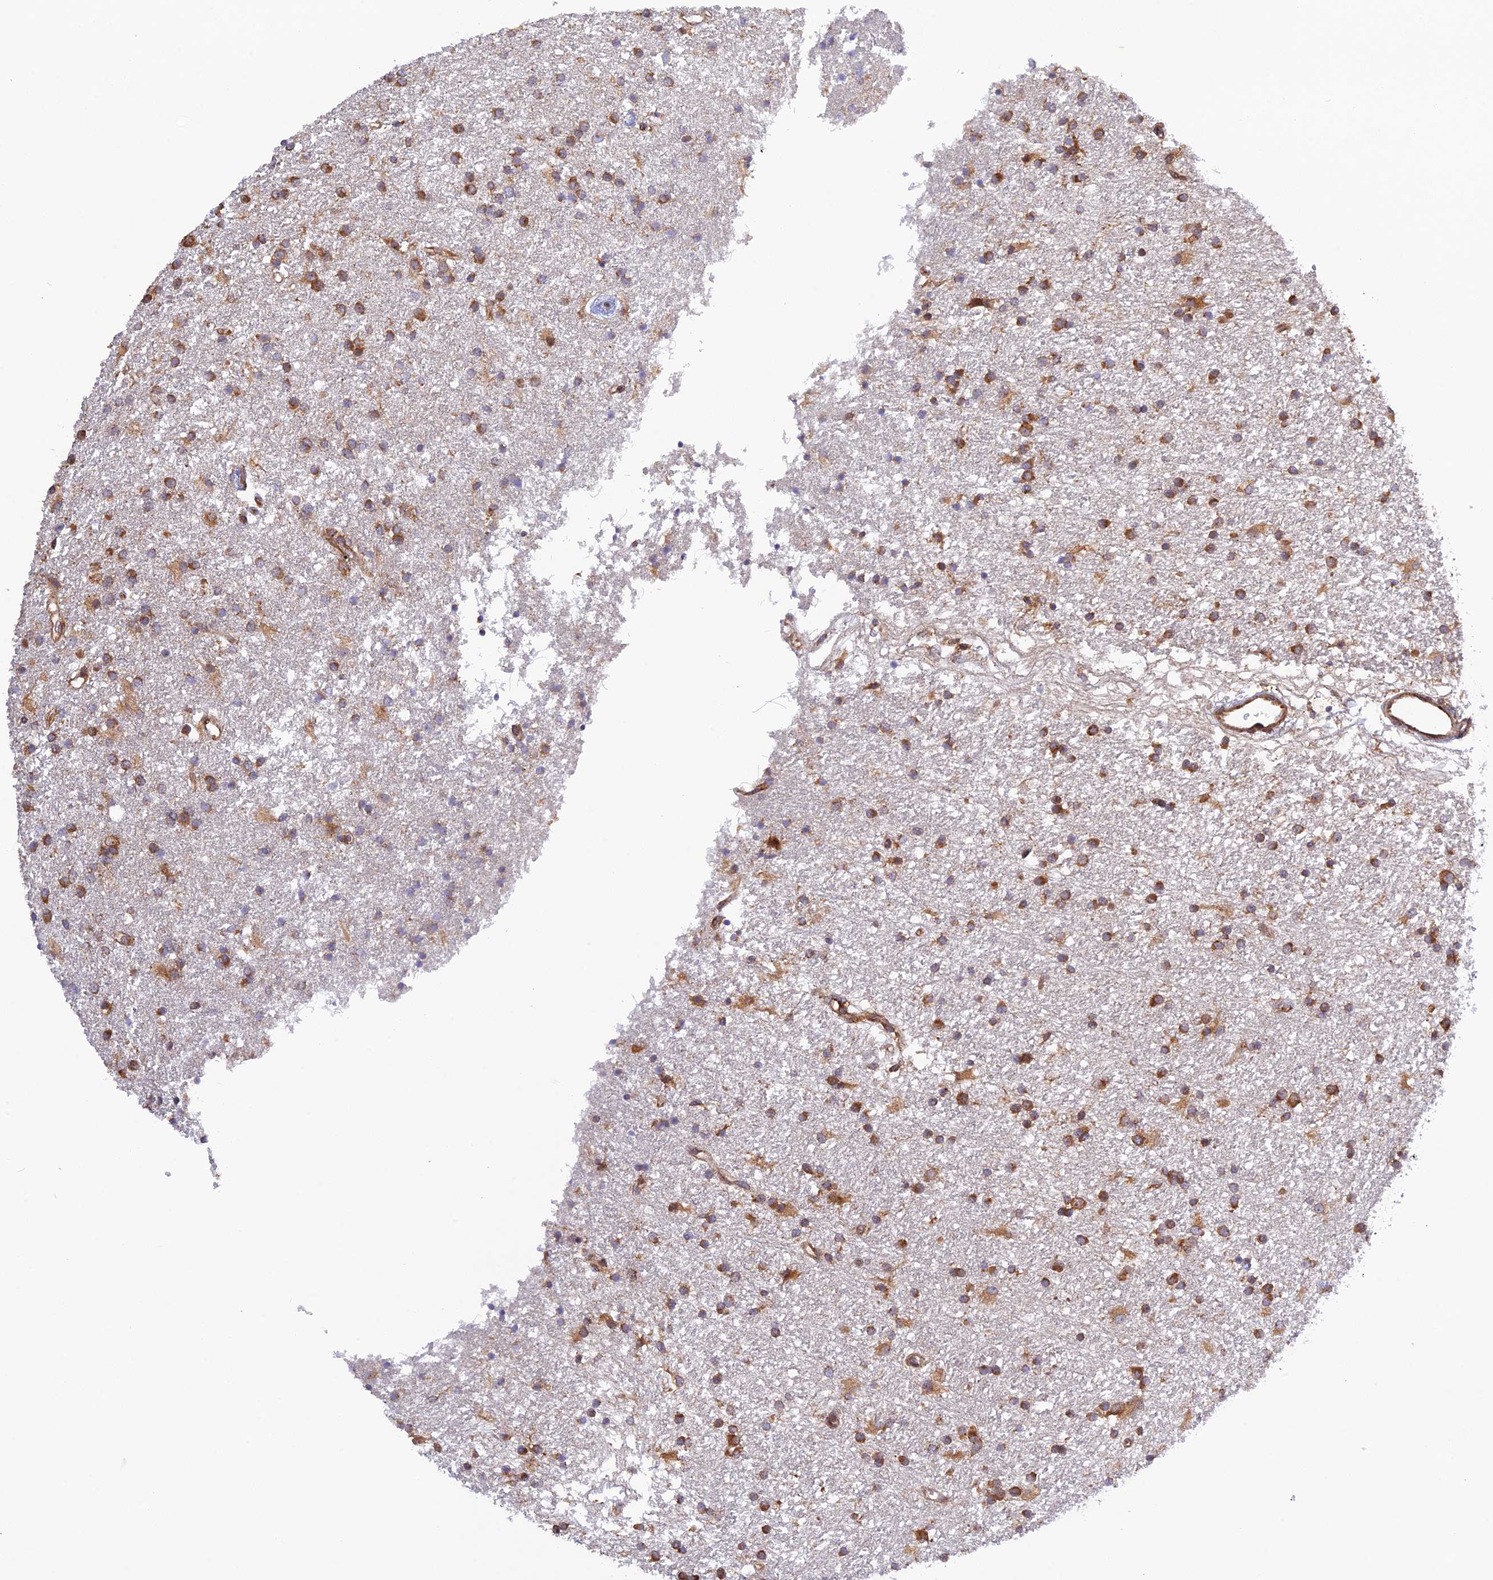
{"staining": {"intensity": "strong", "quantity": "25%-75%", "location": "cytoplasmic/membranous"}, "tissue": "glioma", "cell_type": "Tumor cells", "image_type": "cancer", "snomed": [{"axis": "morphology", "description": "Glioma, malignant, High grade"}, {"axis": "topography", "description": "Brain"}], "caption": "High-power microscopy captured an IHC image of glioma, revealing strong cytoplasmic/membranous expression in about 25%-75% of tumor cells.", "gene": "RPL5", "patient": {"sex": "male", "age": 77}}